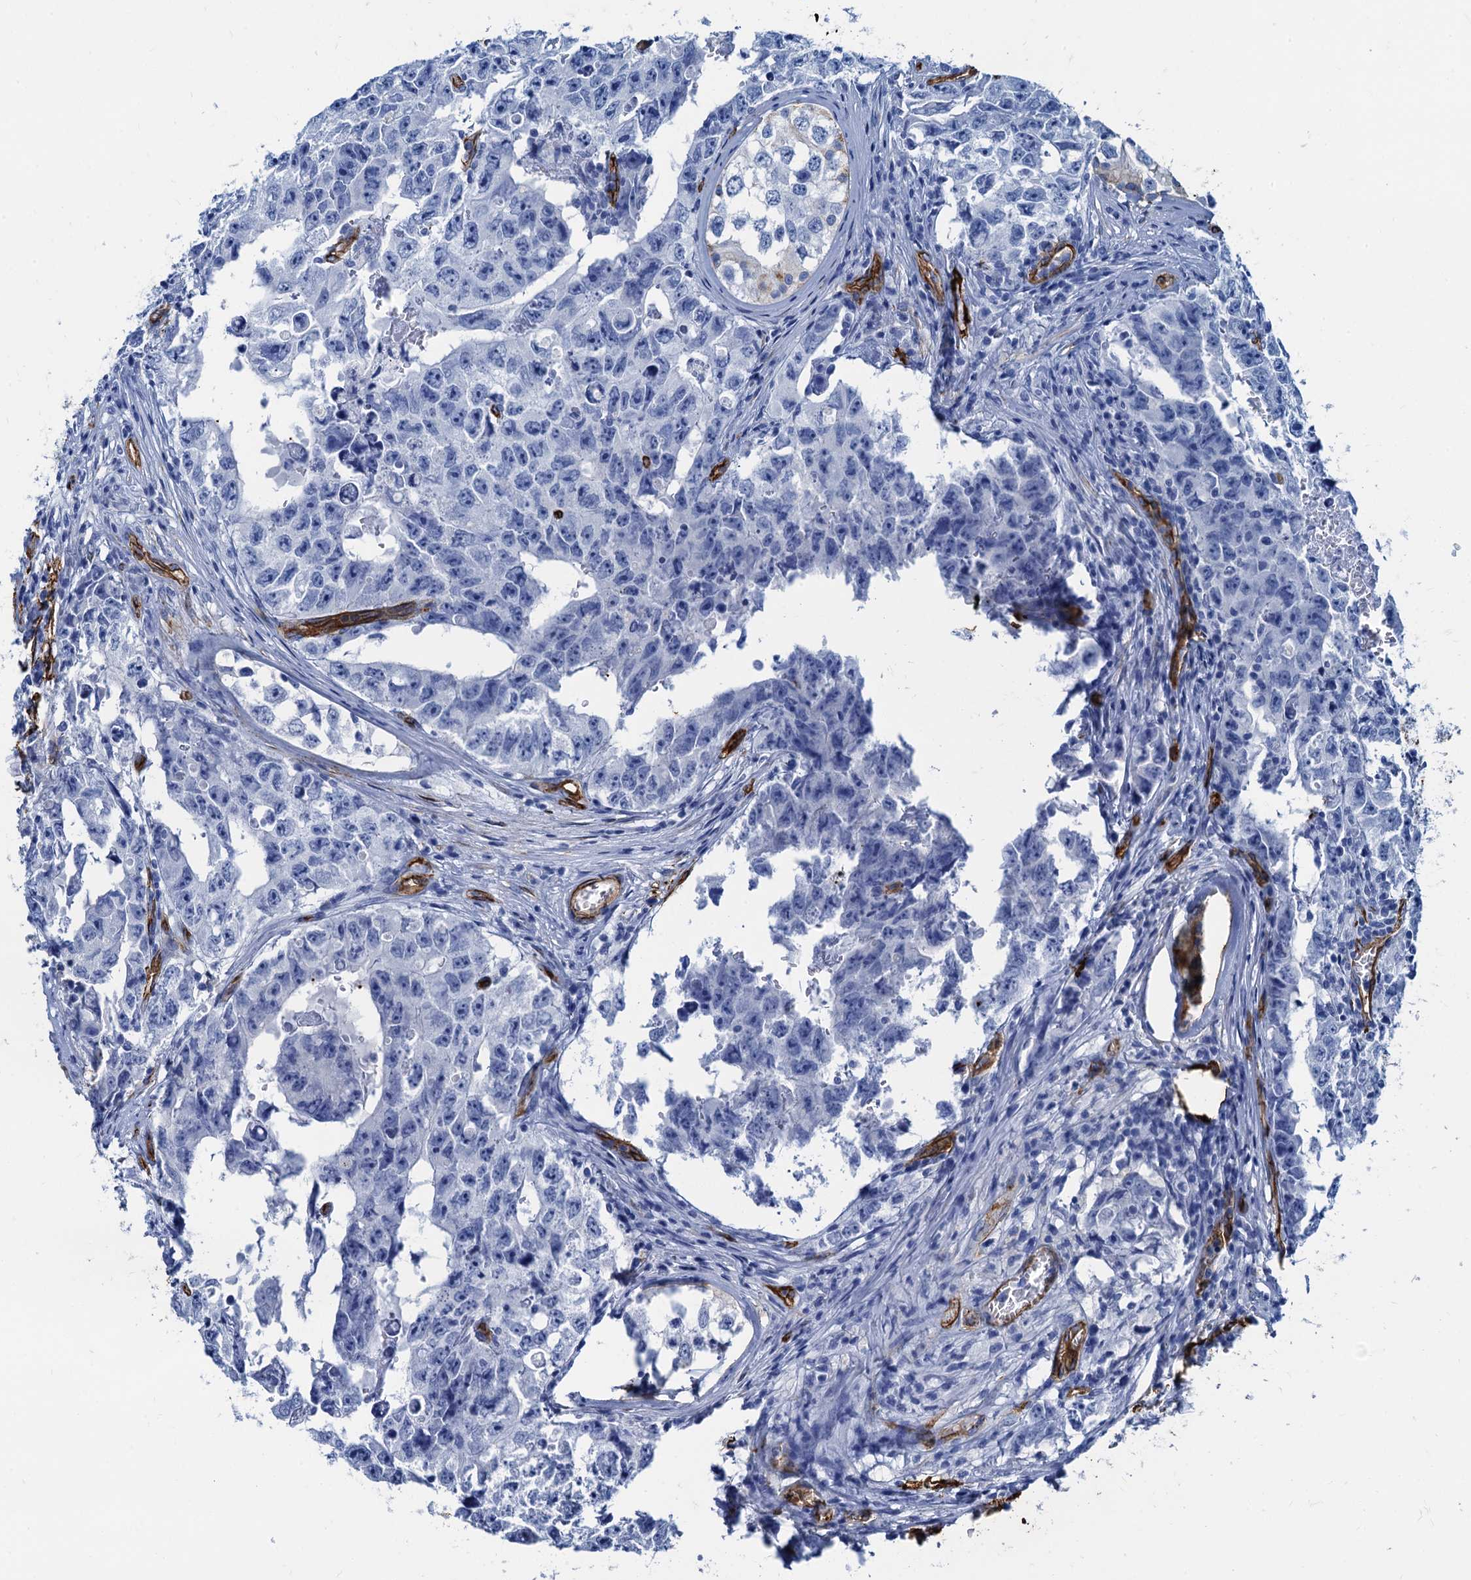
{"staining": {"intensity": "negative", "quantity": "none", "location": "none"}, "tissue": "testis cancer", "cell_type": "Tumor cells", "image_type": "cancer", "snomed": [{"axis": "morphology", "description": "Carcinoma, Embryonal, NOS"}, {"axis": "topography", "description": "Testis"}], "caption": "Protein analysis of embryonal carcinoma (testis) reveals no significant positivity in tumor cells.", "gene": "CAVIN2", "patient": {"sex": "male", "age": 17}}